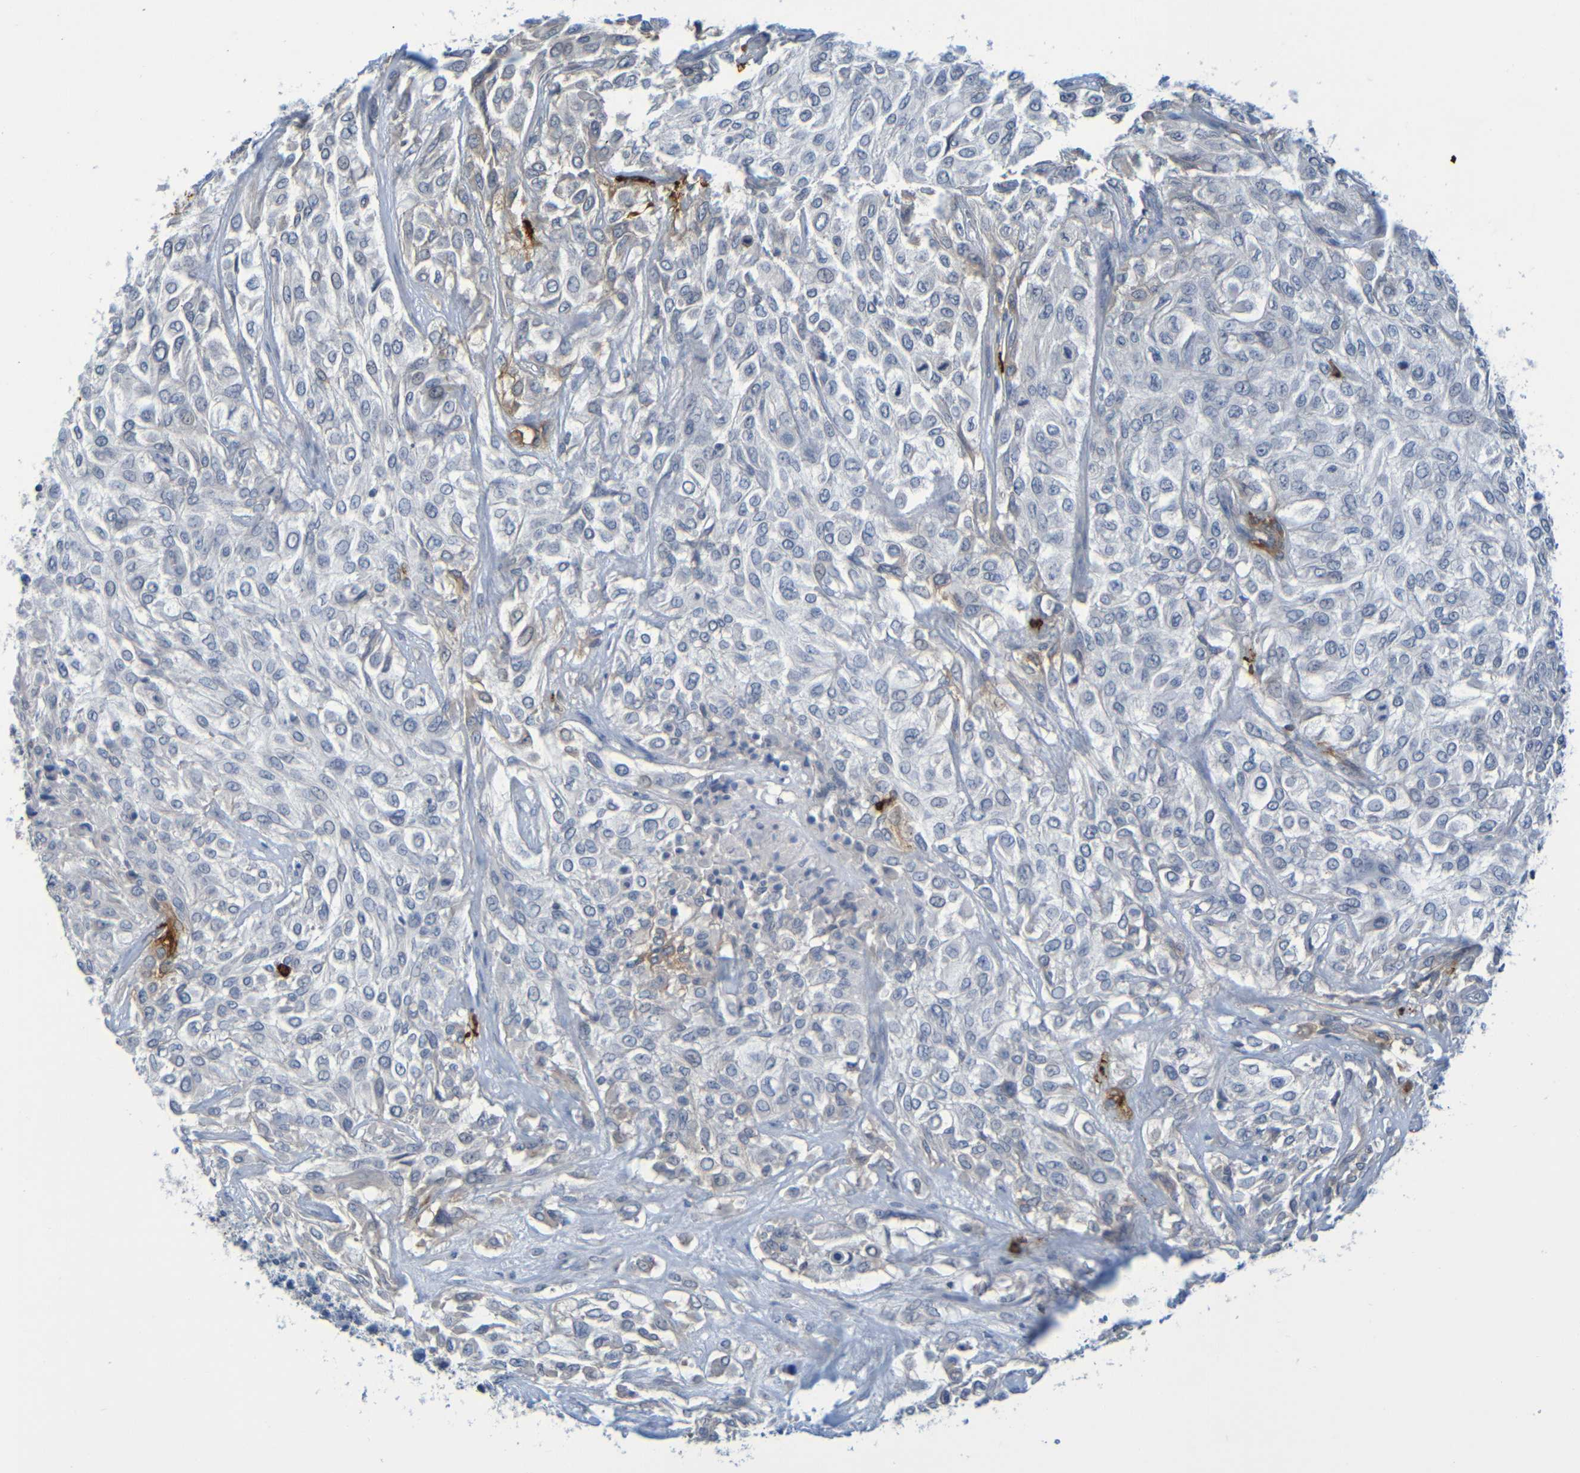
{"staining": {"intensity": "negative", "quantity": "none", "location": "none"}, "tissue": "urothelial cancer", "cell_type": "Tumor cells", "image_type": "cancer", "snomed": [{"axis": "morphology", "description": "Urothelial carcinoma, High grade"}, {"axis": "topography", "description": "Urinary bladder"}], "caption": "Histopathology image shows no significant protein expression in tumor cells of urothelial carcinoma (high-grade).", "gene": "C3AR1", "patient": {"sex": "male", "age": 57}}